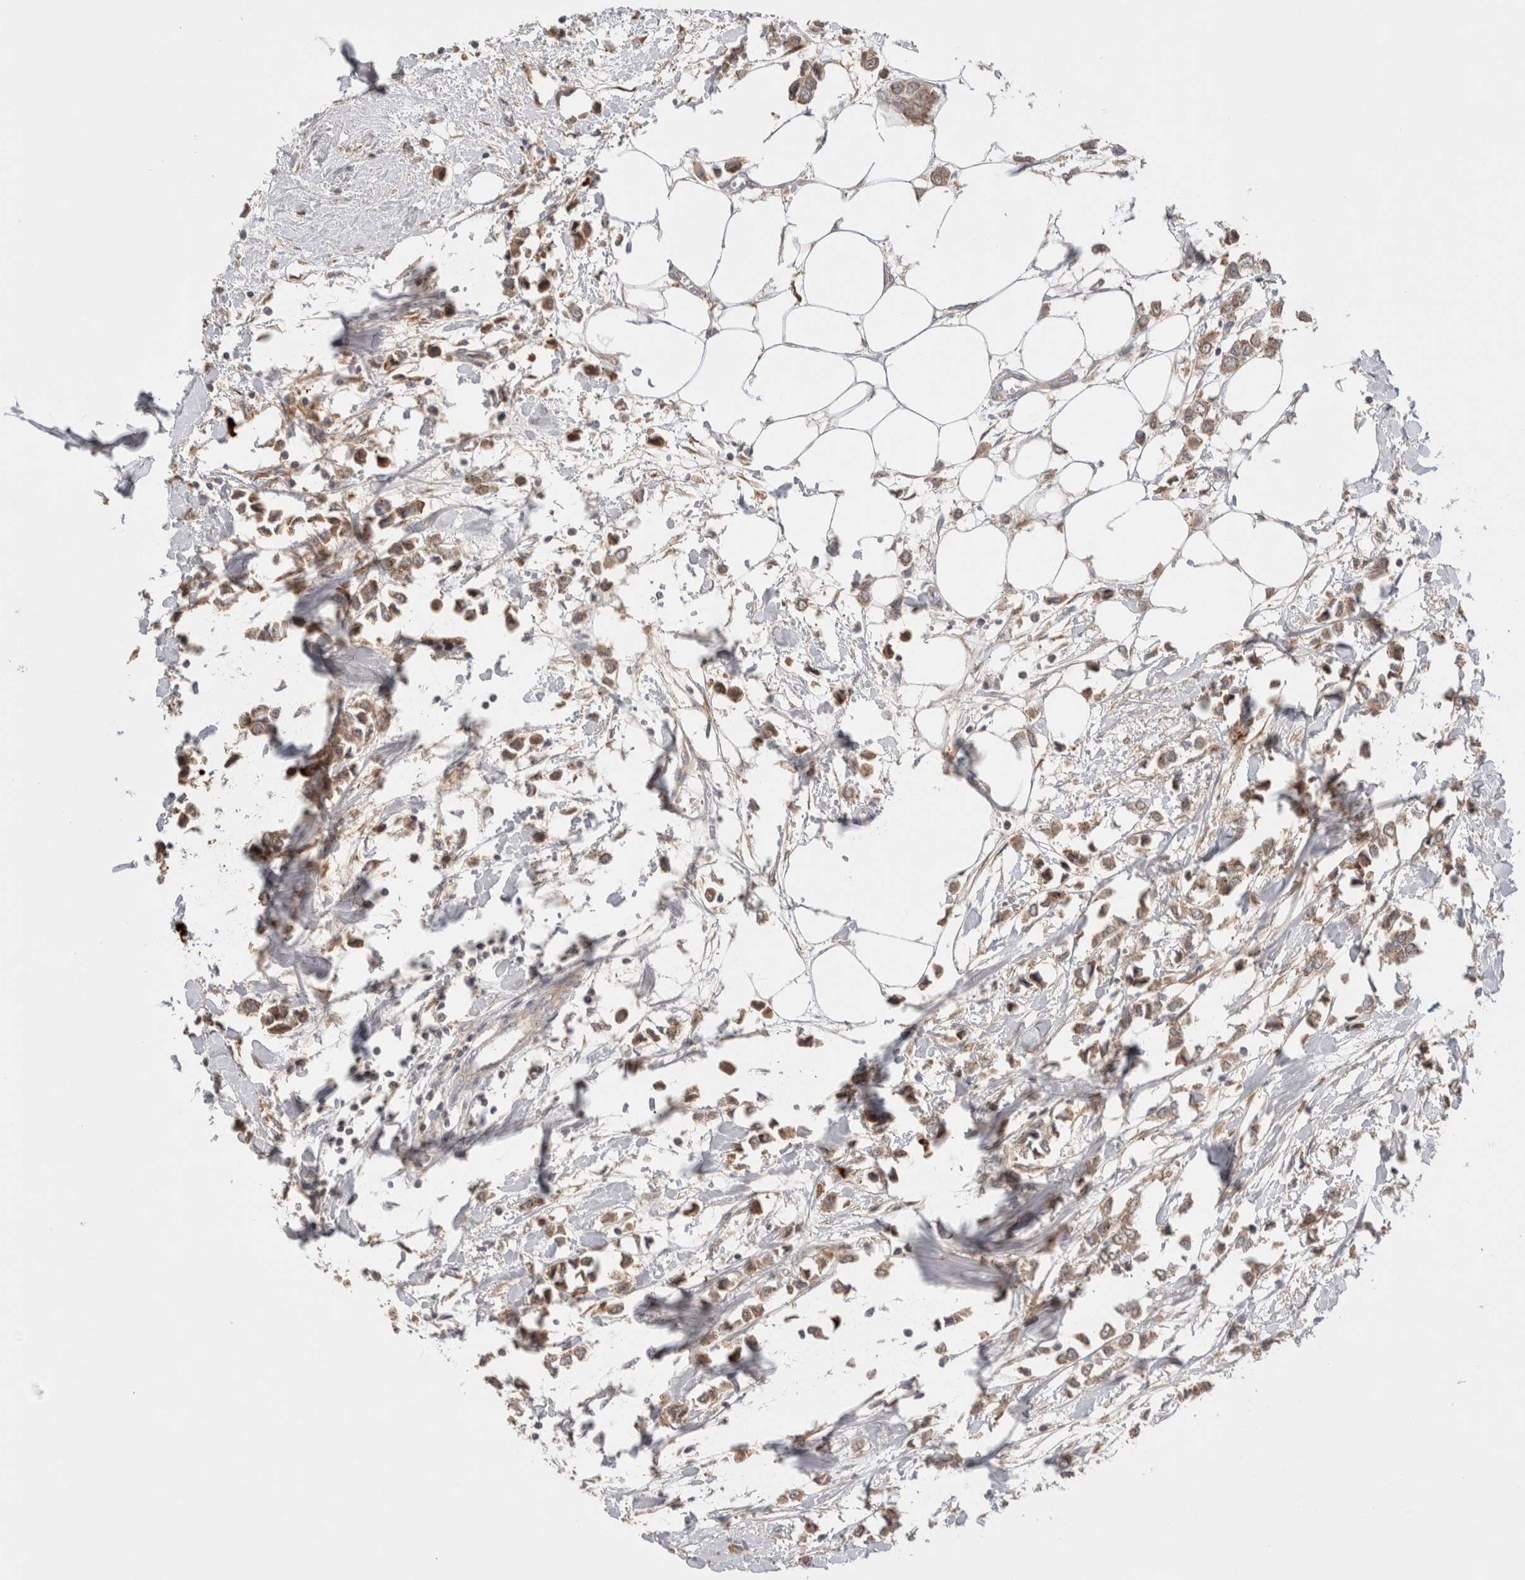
{"staining": {"intensity": "moderate", "quantity": ">75%", "location": "cytoplasmic/membranous"}, "tissue": "breast cancer", "cell_type": "Tumor cells", "image_type": "cancer", "snomed": [{"axis": "morphology", "description": "Lobular carcinoma"}, {"axis": "topography", "description": "Breast"}], "caption": "An immunohistochemistry histopathology image of neoplastic tissue is shown. Protein staining in brown labels moderate cytoplasmic/membranous positivity in lobular carcinoma (breast) within tumor cells.", "gene": "VPS28", "patient": {"sex": "female", "age": 51}}